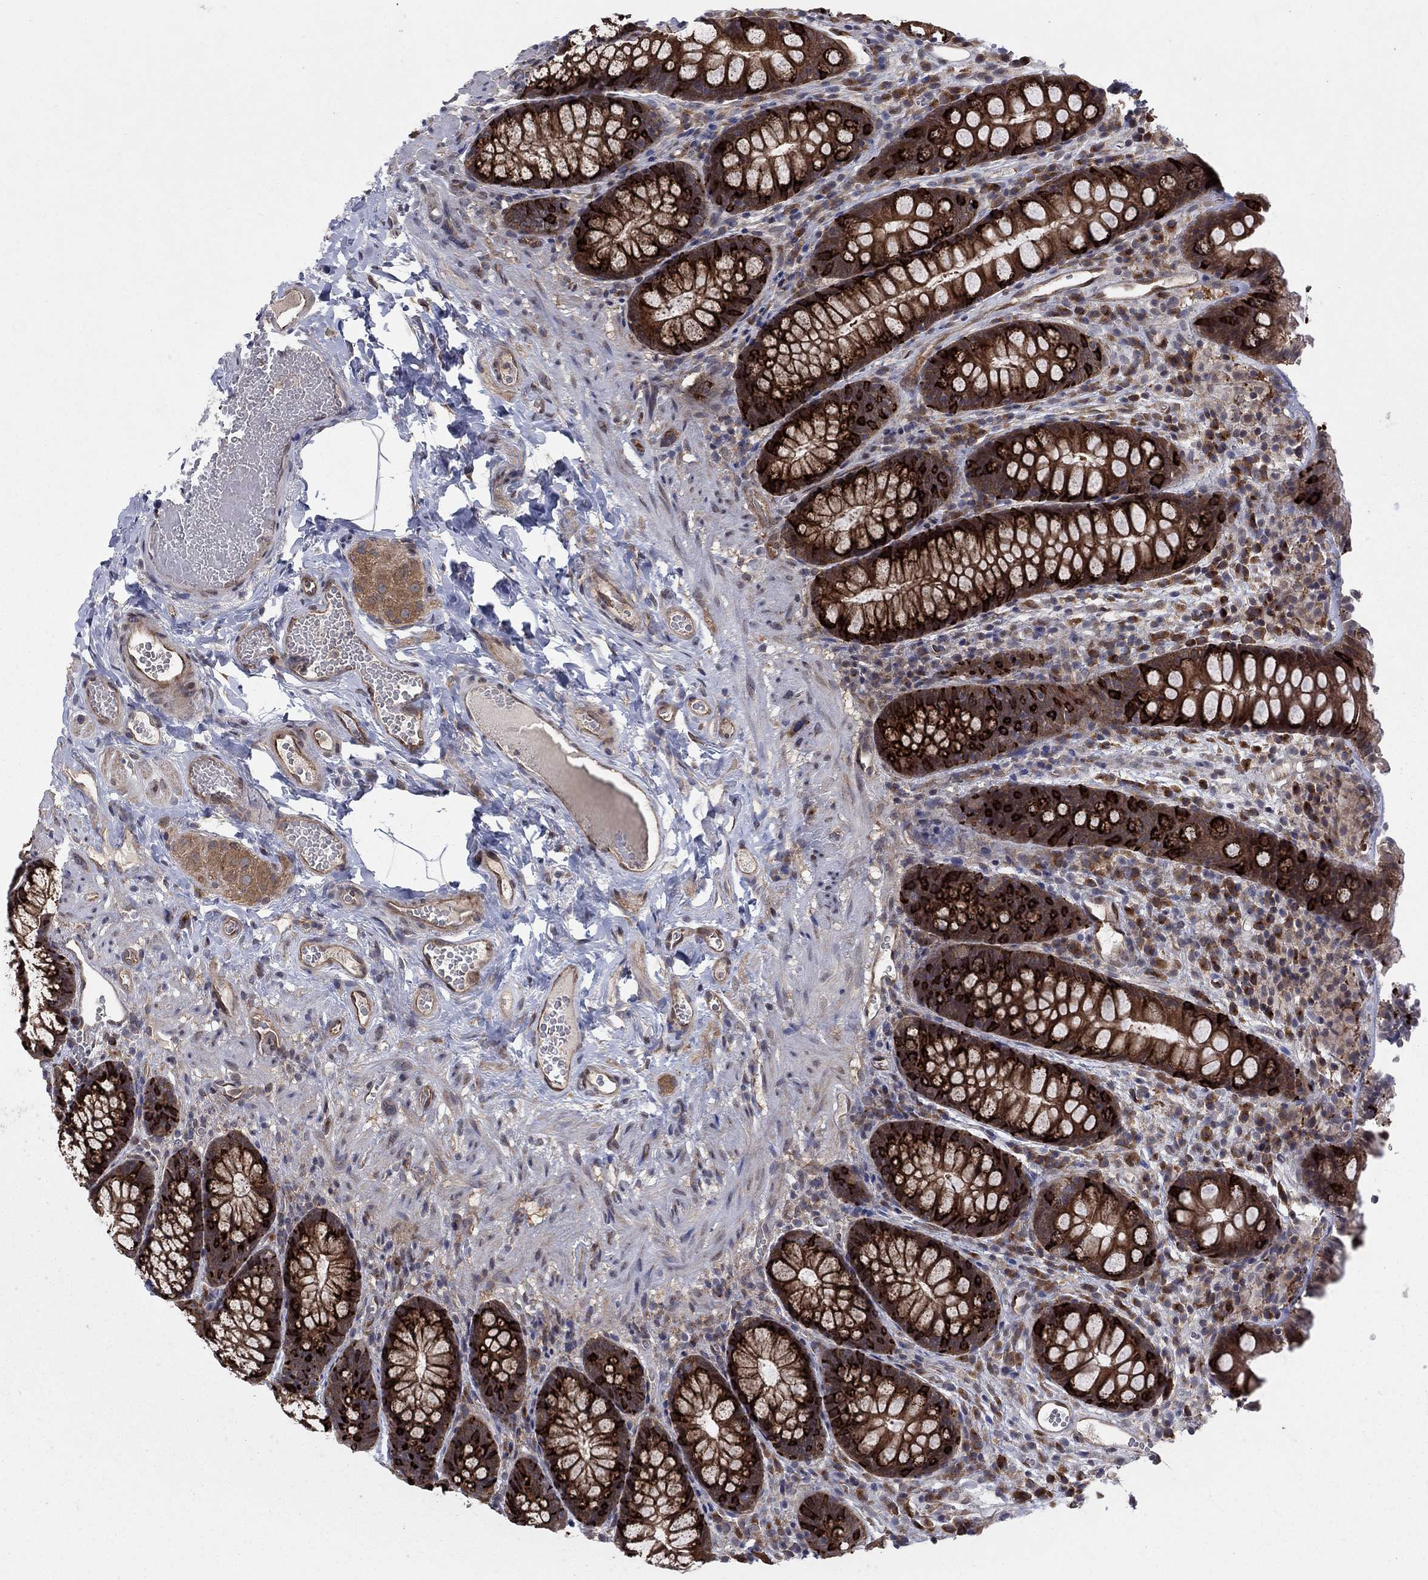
{"staining": {"intensity": "weak", "quantity": ">75%", "location": "cytoplasmic/membranous"}, "tissue": "colon", "cell_type": "Endothelial cells", "image_type": "normal", "snomed": [{"axis": "morphology", "description": "Normal tissue, NOS"}, {"axis": "topography", "description": "Colon"}], "caption": "Colon stained with a brown dye displays weak cytoplasmic/membranous positive staining in about >75% of endothelial cells.", "gene": "SH3RF1", "patient": {"sex": "female", "age": 86}}